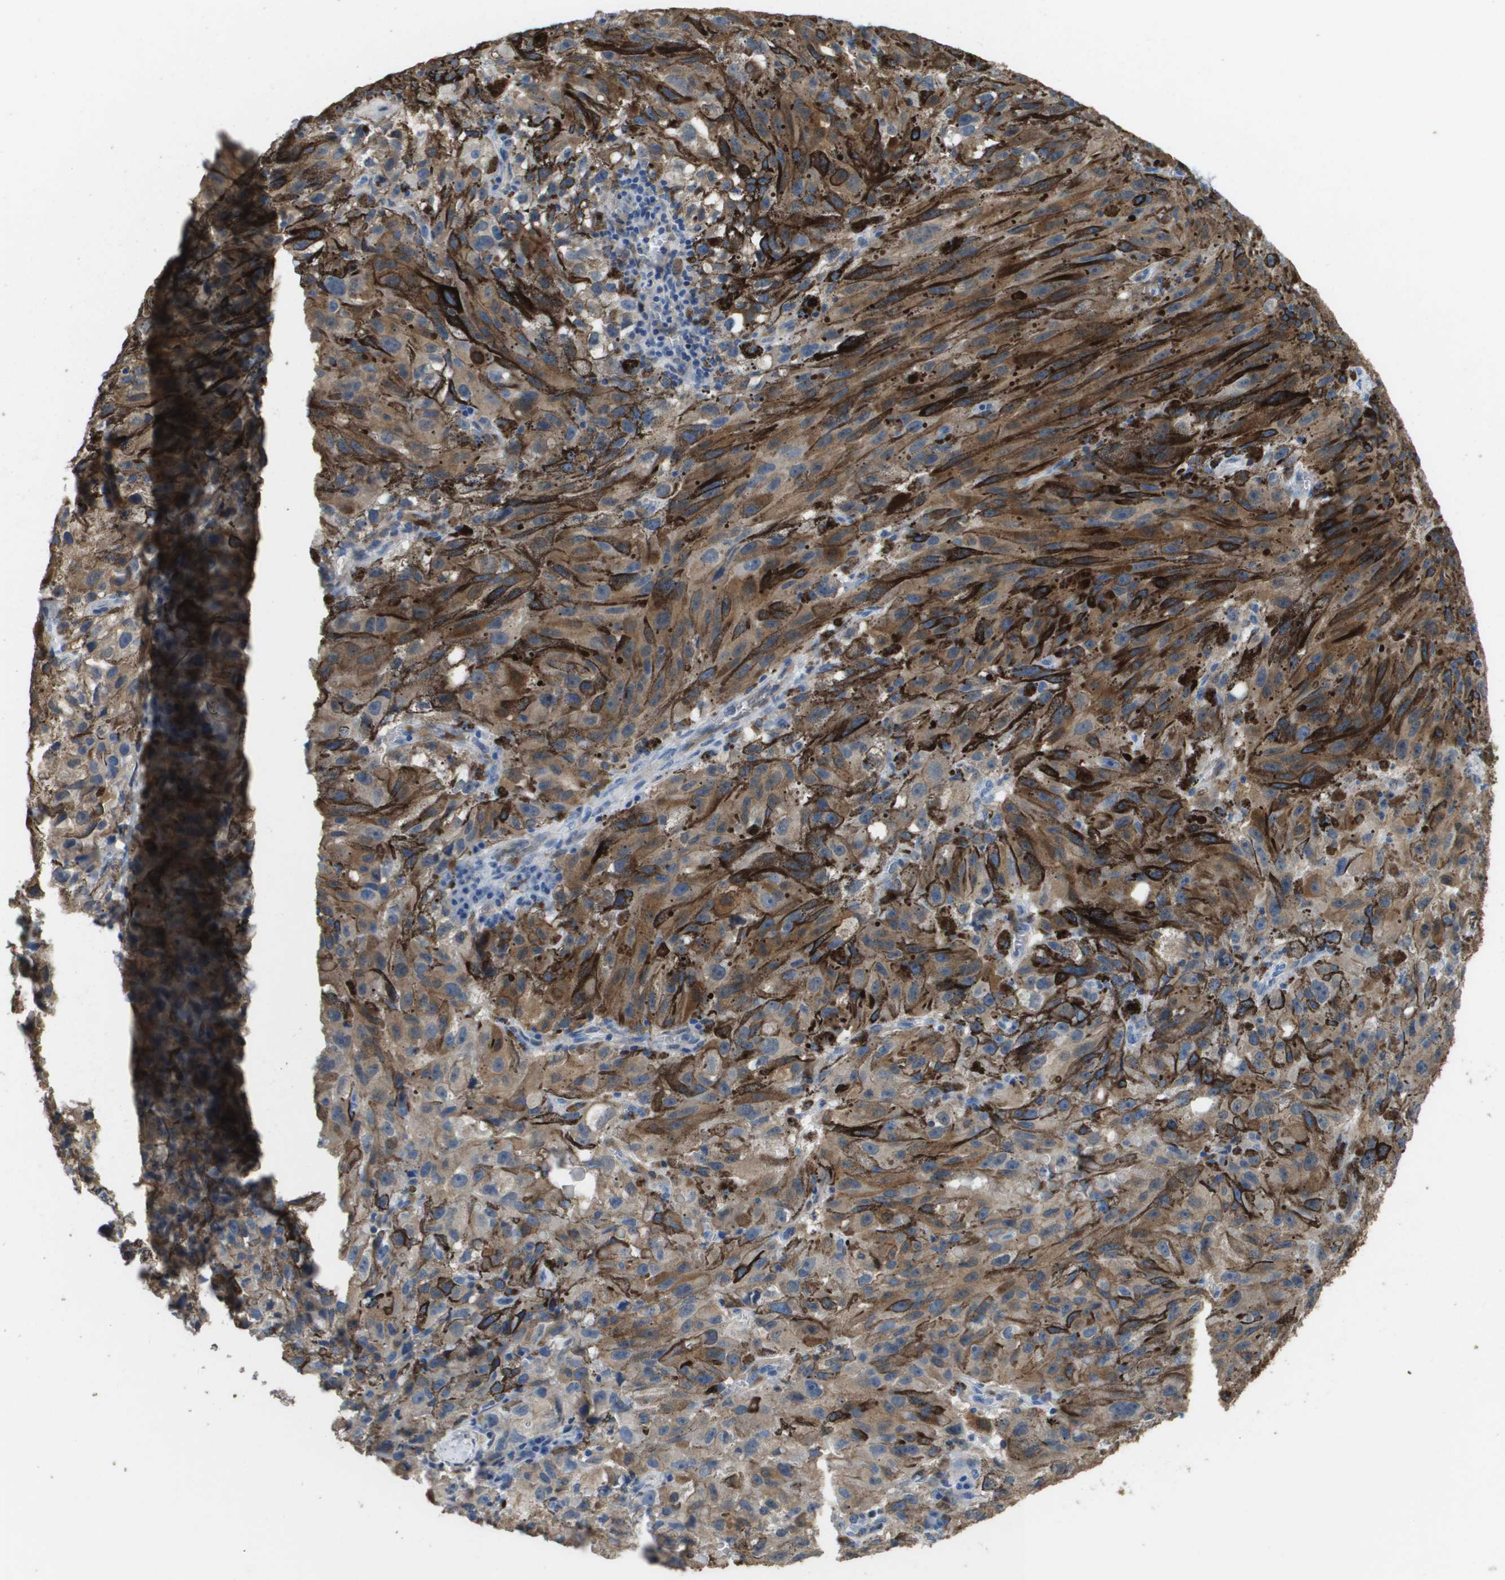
{"staining": {"intensity": "moderate", "quantity": ">75%", "location": "cytoplasmic/membranous"}, "tissue": "melanoma", "cell_type": "Tumor cells", "image_type": "cancer", "snomed": [{"axis": "morphology", "description": "Malignant melanoma, NOS"}, {"axis": "topography", "description": "Skin"}], "caption": "Melanoma stained for a protein displays moderate cytoplasmic/membranous positivity in tumor cells.", "gene": "FABP5", "patient": {"sex": "female", "age": 104}}